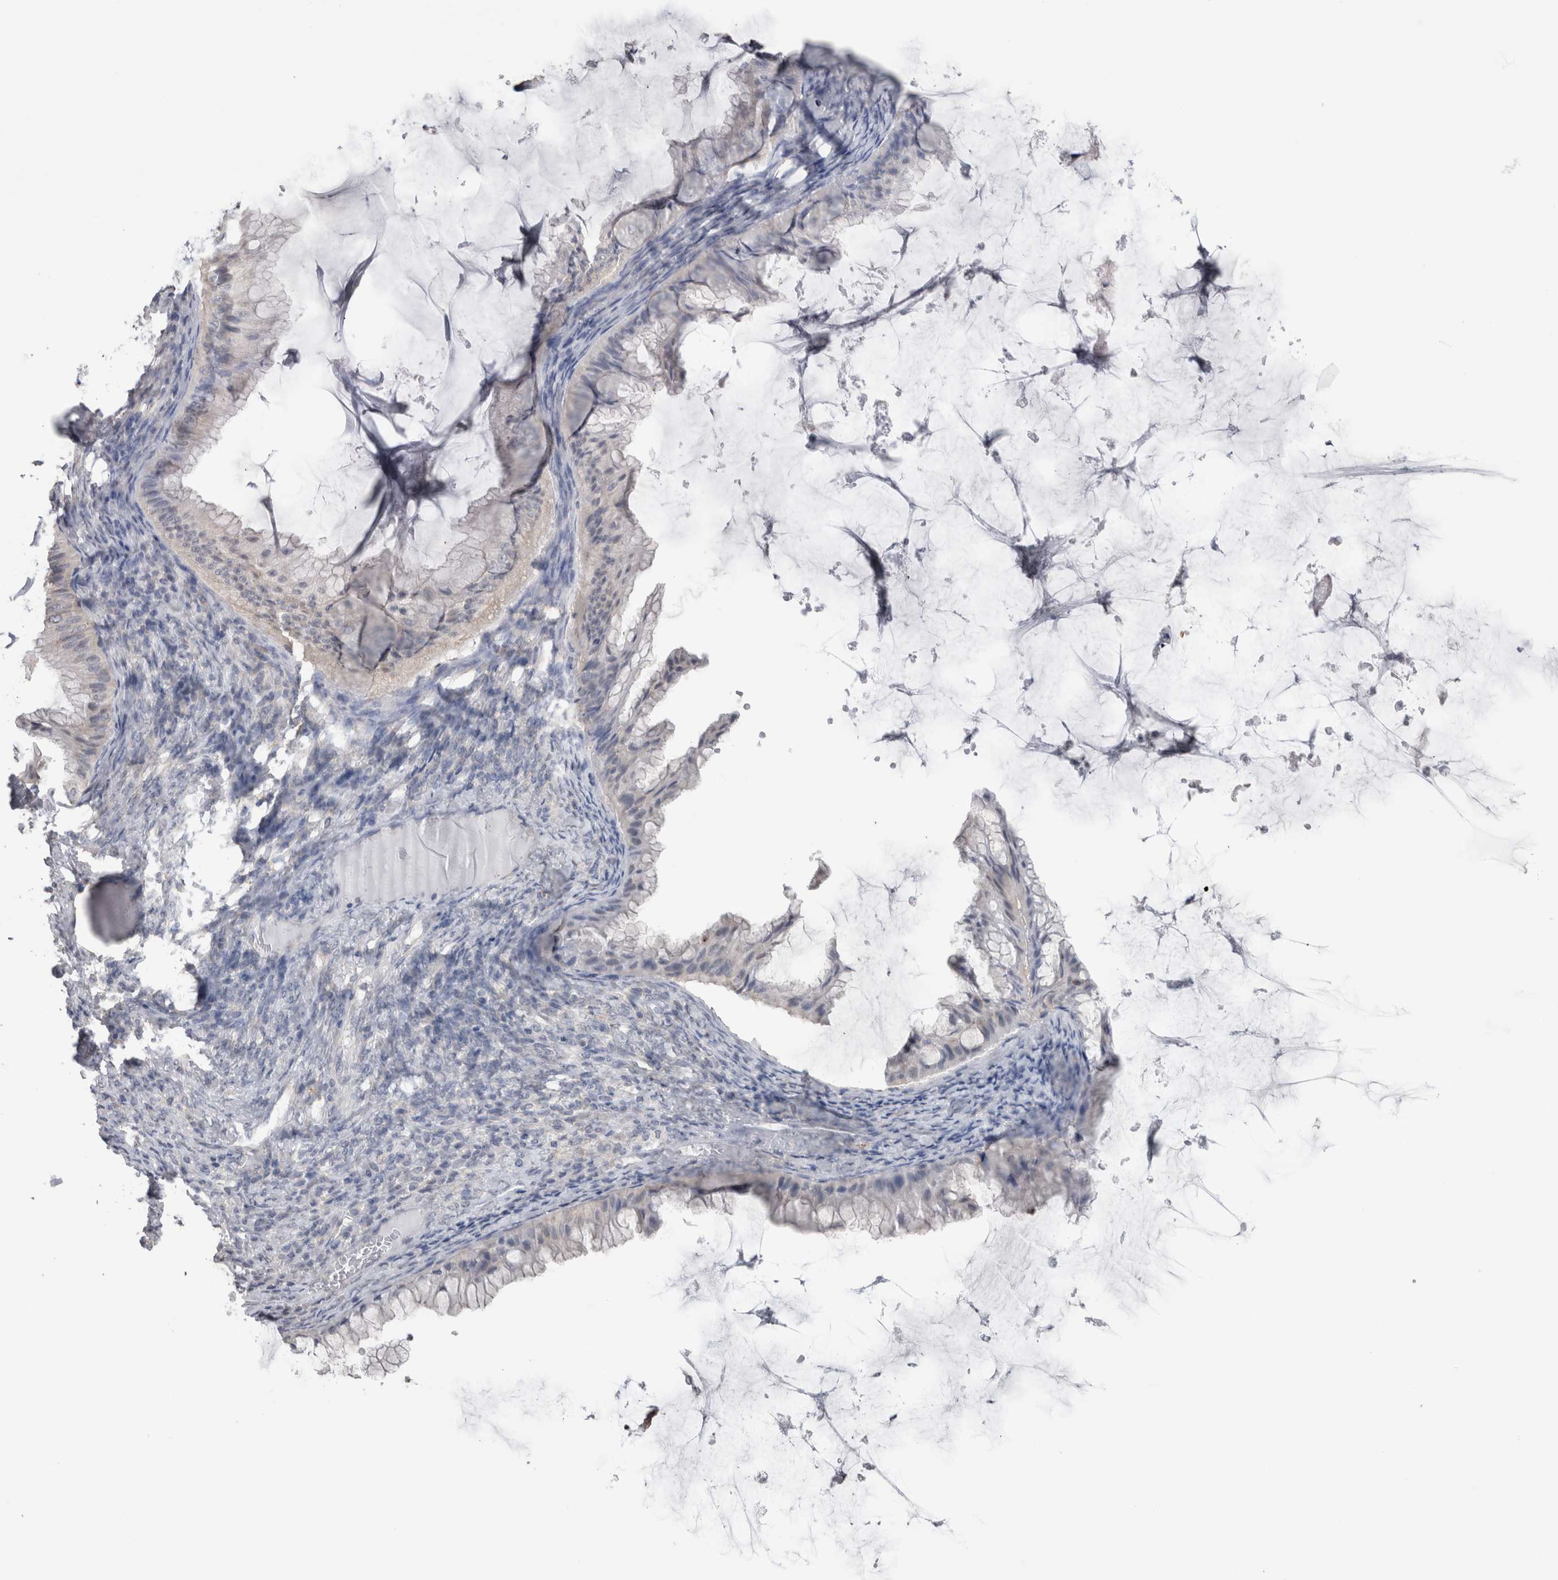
{"staining": {"intensity": "negative", "quantity": "none", "location": "none"}, "tissue": "ovarian cancer", "cell_type": "Tumor cells", "image_type": "cancer", "snomed": [{"axis": "morphology", "description": "Cystadenocarcinoma, mucinous, NOS"}, {"axis": "topography", "description": "Ovary"}], "caption": "The micrograph reveals no staining of tumor cells in ovarian cancer.", "gene": "DDX6", "patient": {"sex": "female", "age": 61}}